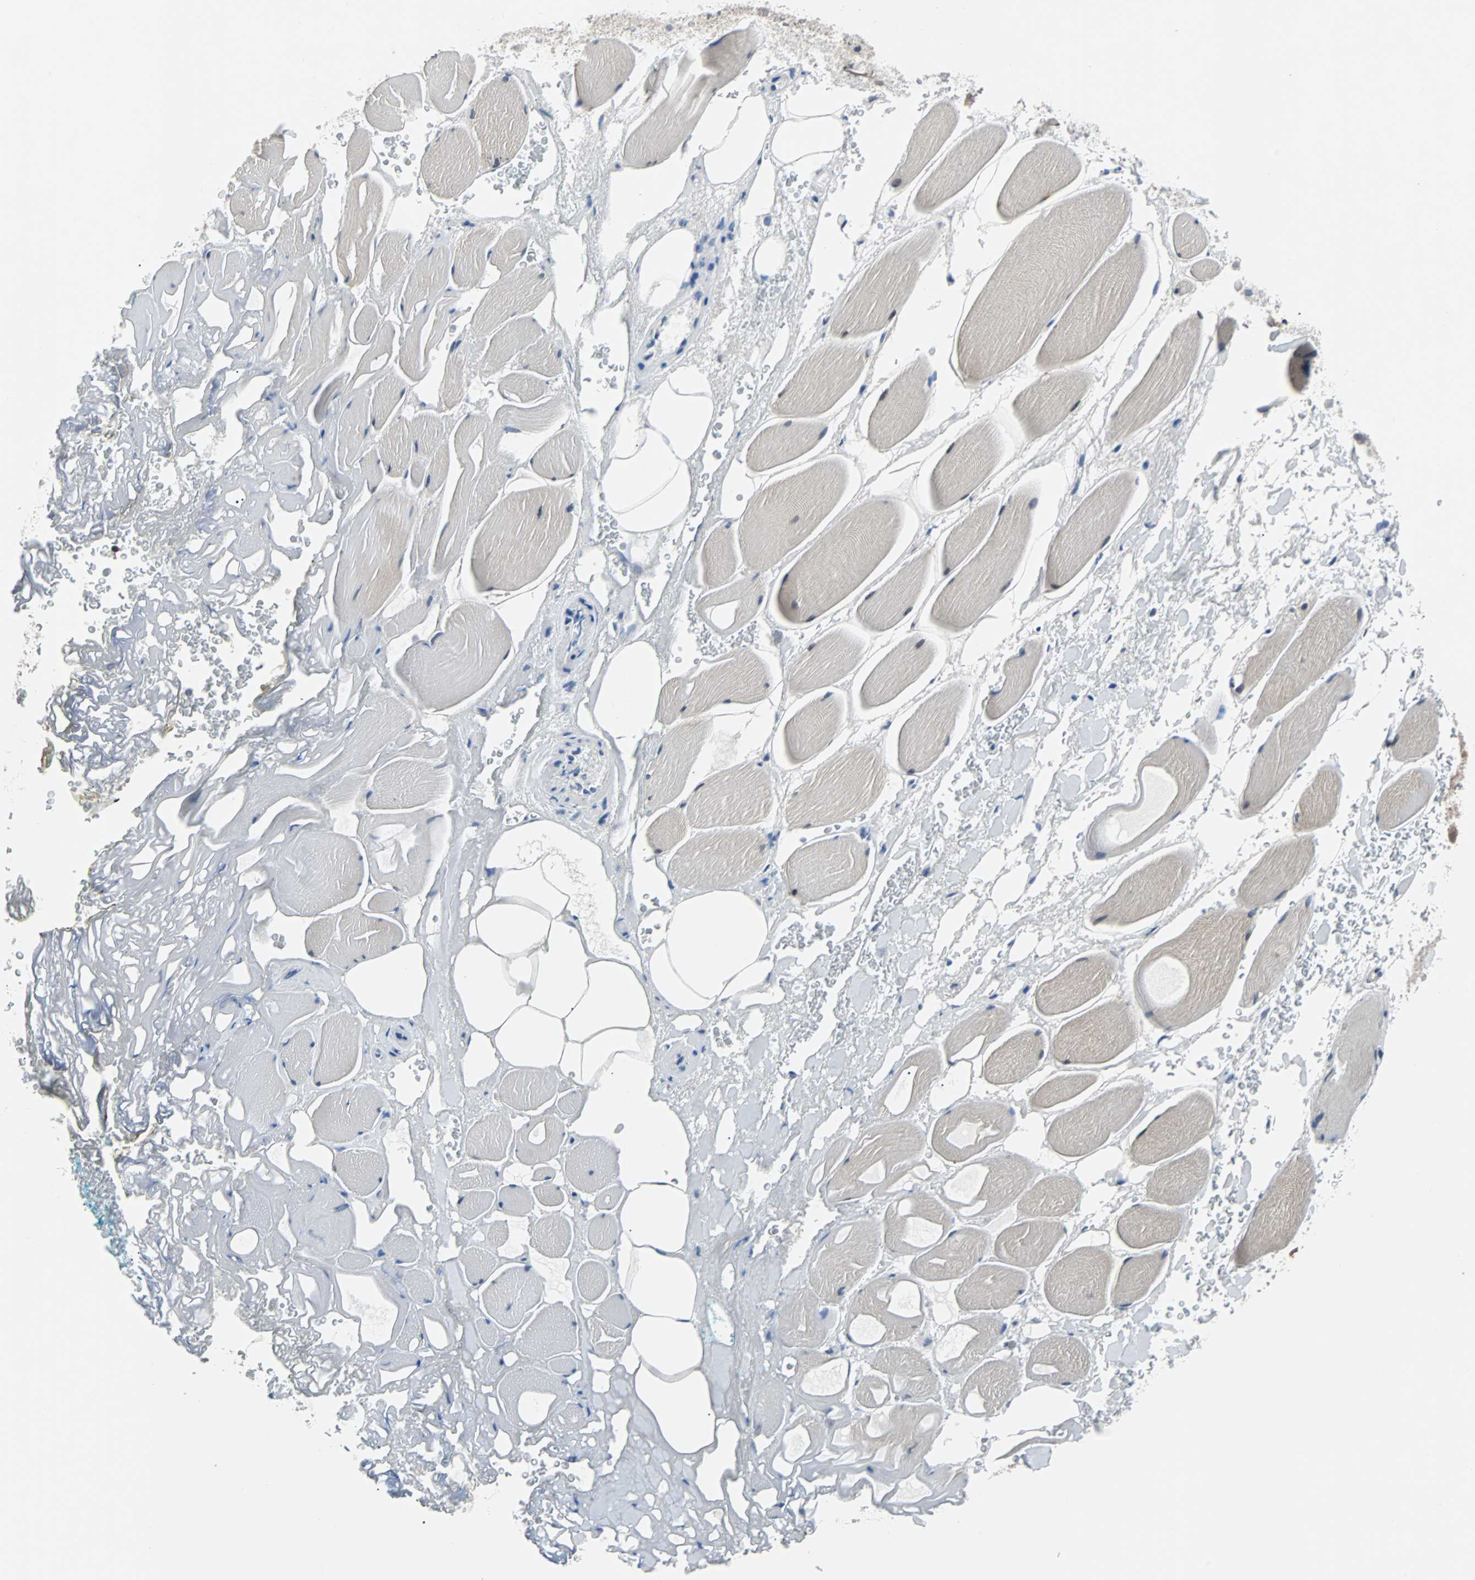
{"staining": {"intensity": "weak", "quantity": "25%-75%", "location": "cytoplasmic/membranous,nuclear"}, "tissue": "adipose tissue", "cell_type": "Adipocytes", "image_type": "normal", "snomed": [{"axis": "morphology", "description": "Normal tissue, NOS"}, {"axis": "topography", "description": "Soft tissue"}, {"axis": "topography", "description": "Peripheral nerve tissue"}], "caption": "Weak cytoplasmic/membranous,nuclear protein staining is present in approximately 25%-75% of adipocytes in adipose tissue.", "gene": "MAP2K6", "patient": {"sex": "female", "age": 71}}